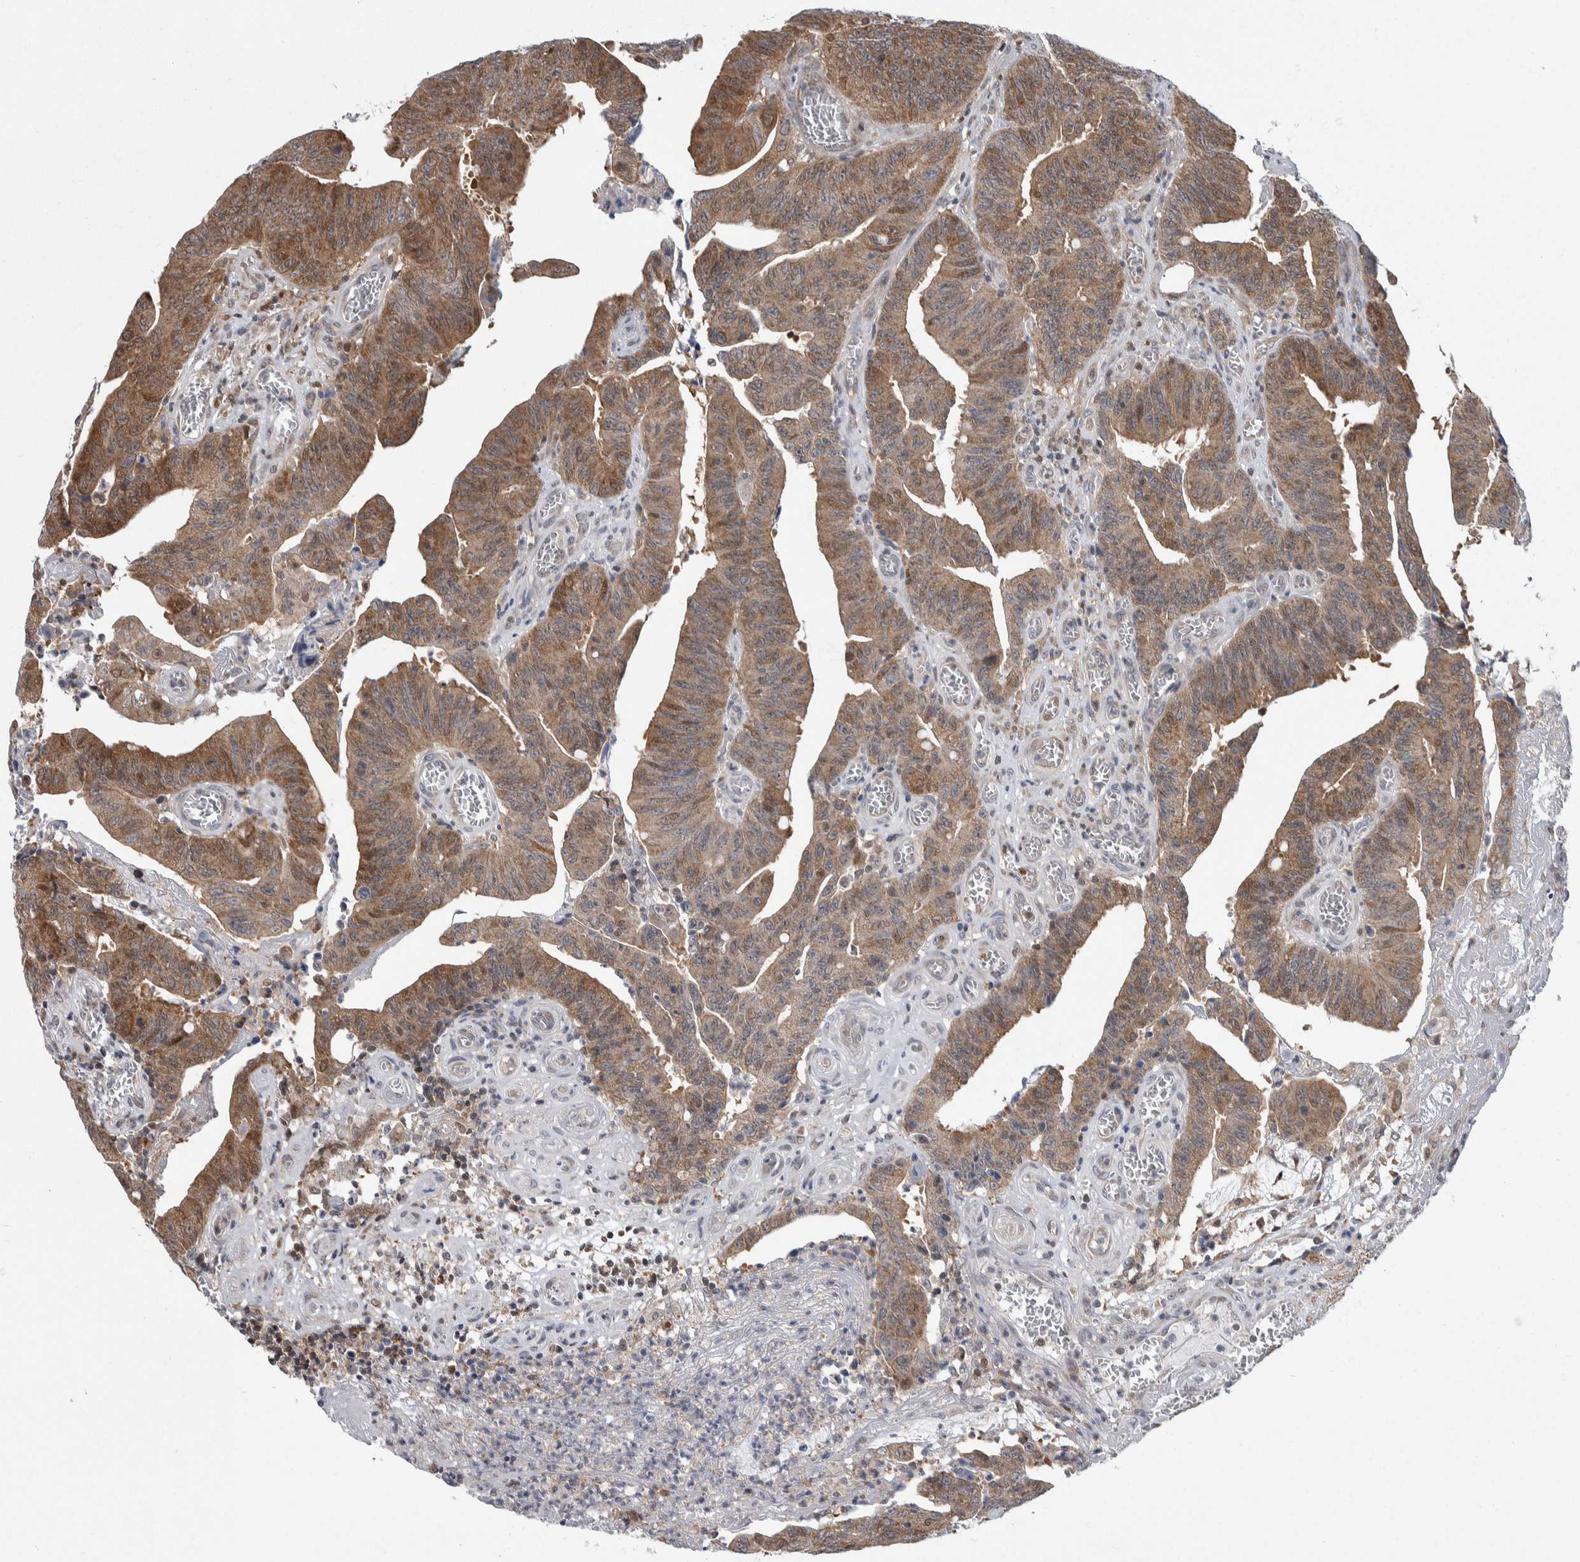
{"staining": {"intensity": "moderate", "quantity": ">75%", "location": "cytoplasmic/membranous"}, "tissue": "colorectal cancer", "cell_type": "Tumor cells", "image_type": "cancer", "snomed": [{"axis": "morphology", "description": "Adenocarcinoma, NOS"}, {"axis": "topography", "description": "Colon"}], "caption": "Tumor cells show medium levels of moderate cytoplasmic/membranous positivity in about >75% of cells in human colorectal cancer.", "gene": "PTPA", "patient": {"sex": "male", "age": 45}}